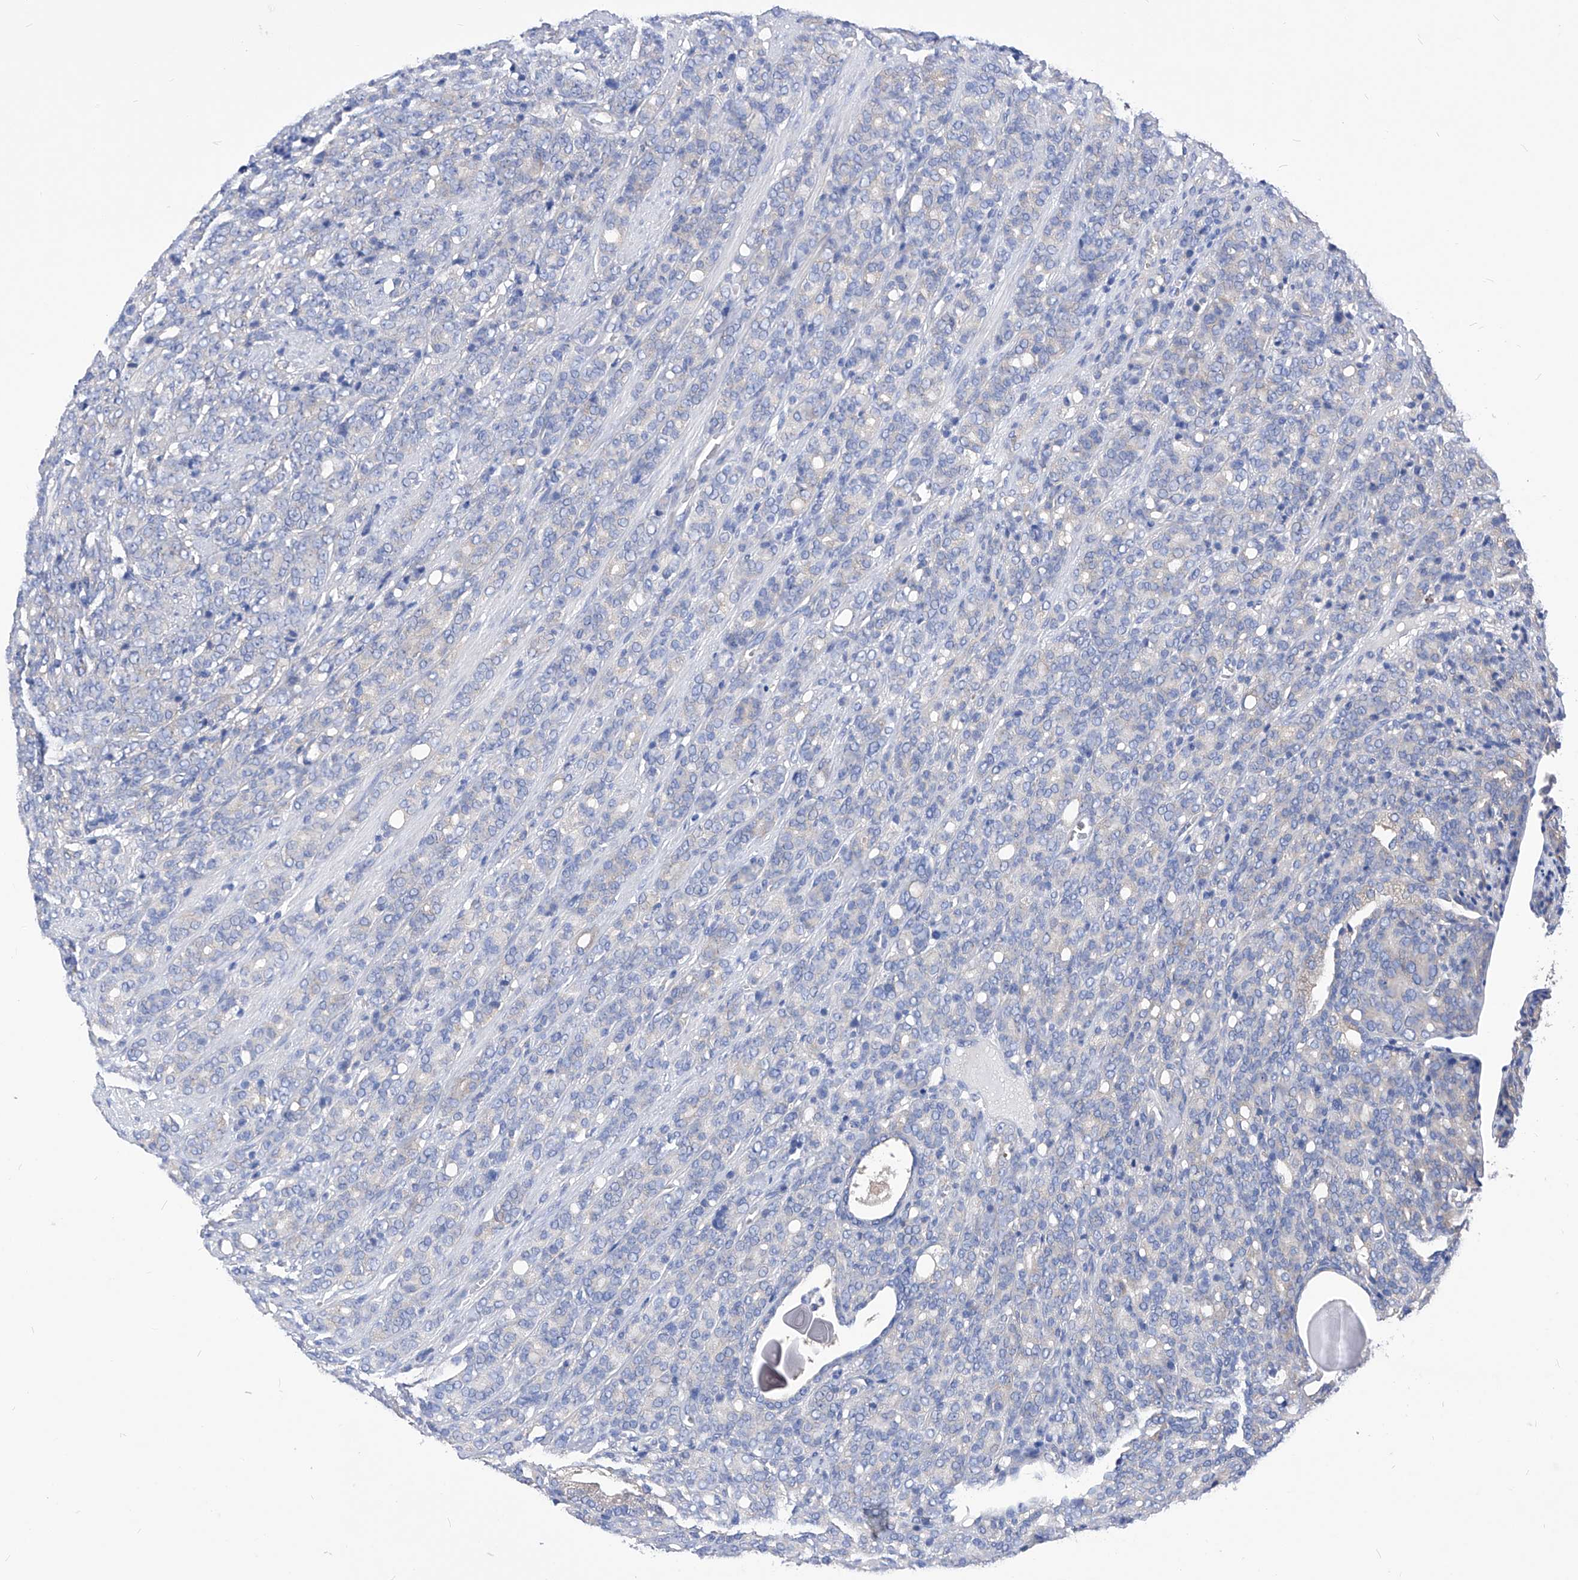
{"staining": {"intensity": "negative", "quantity": "none", "location": "none"}, "tissue": "prostate cancer", "cell_type": "Tumor cells", "image_type": "cancer", "snomed": [{"axis": "morphology", "description": "Adenocarcinoma, High grade"}, {"axis": "topography", "description": "Prostate"}], "caption": "The photomicrograph exhibits no significant positivity in tumor cells of prostate high-grade adenocarcinoma.", "gene": "XPNPEP1", "patient": {"sex": "male", "age": 62}}